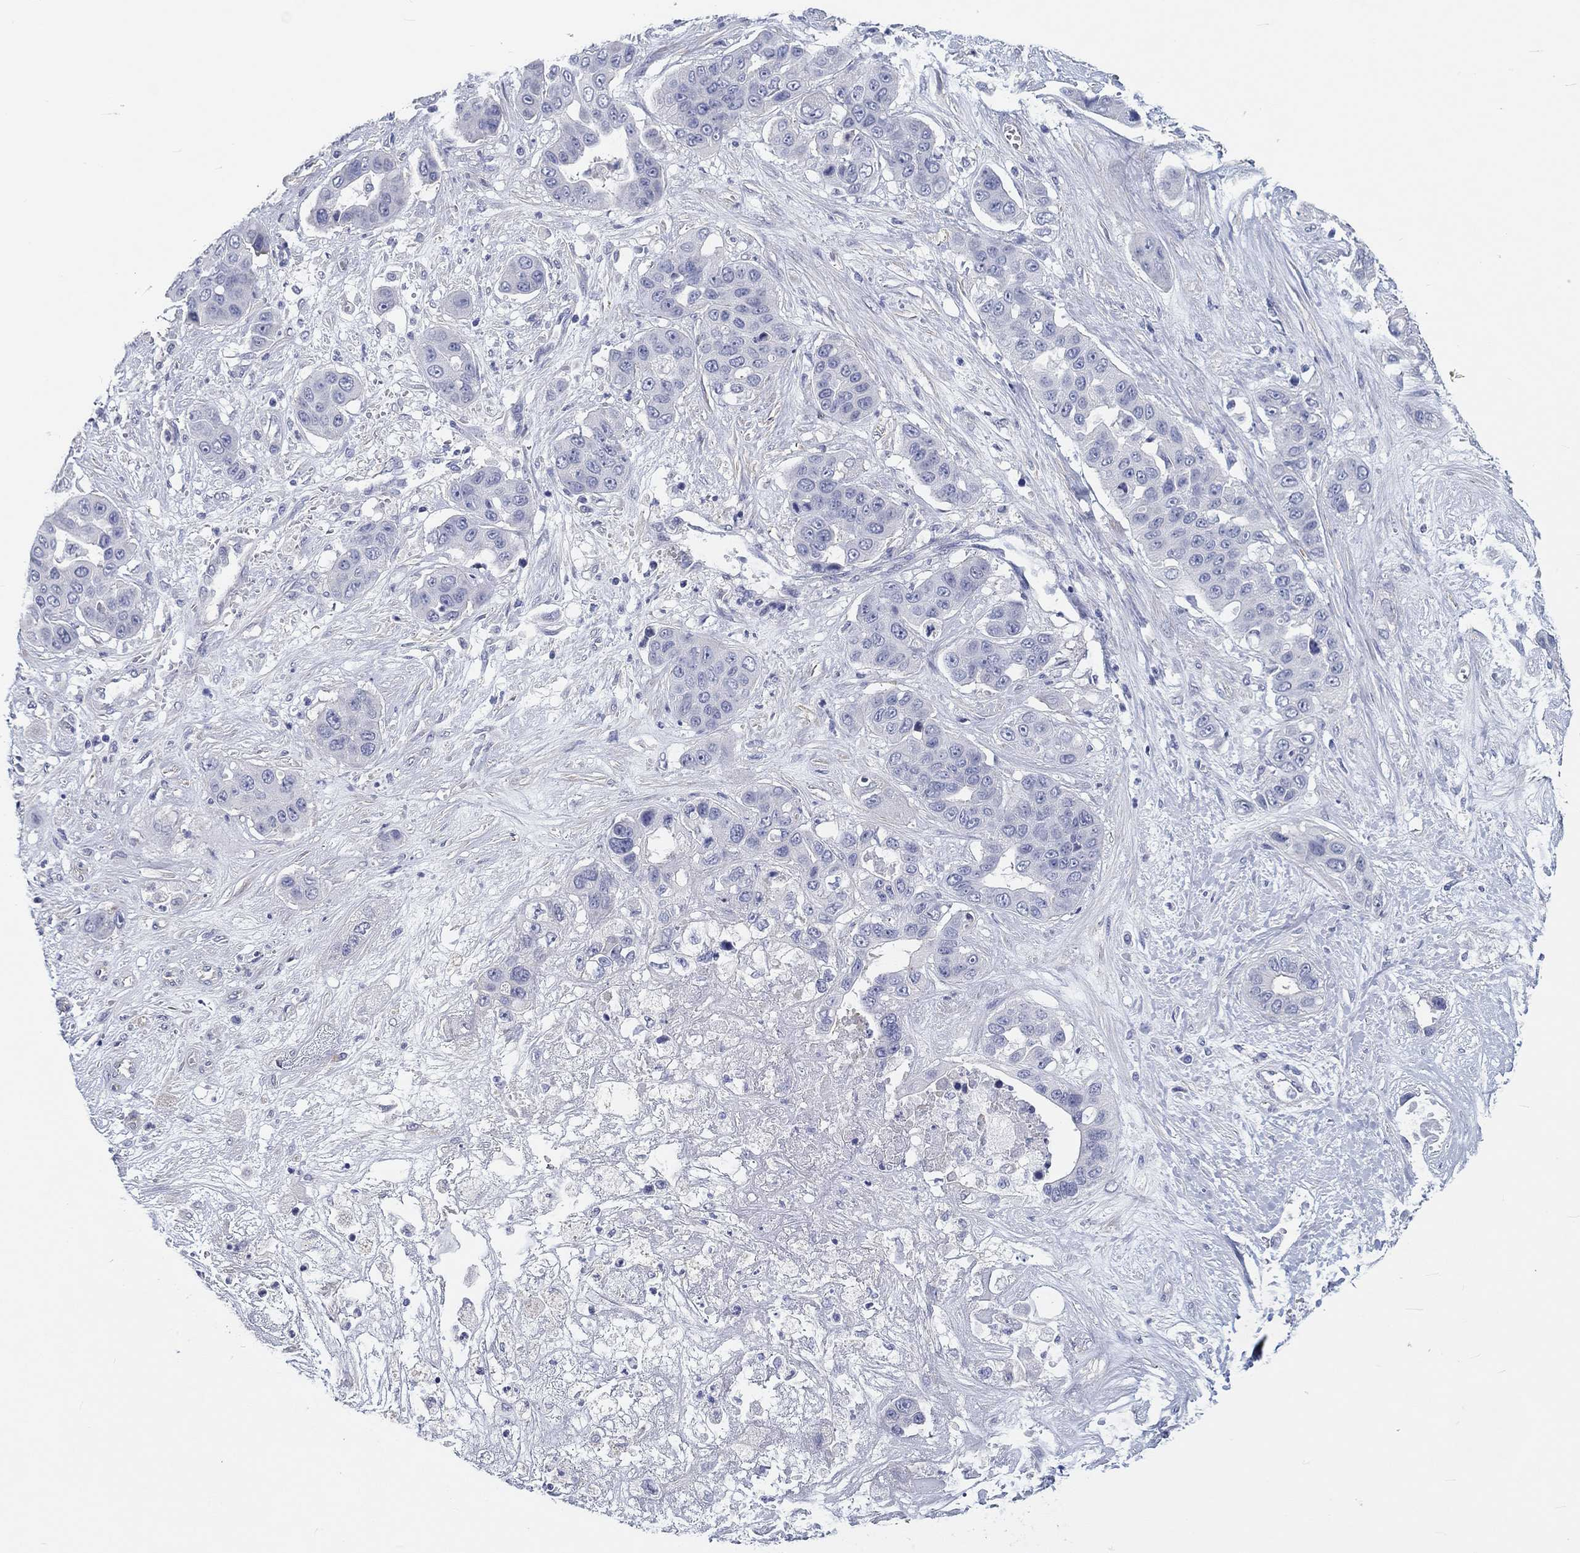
{"staining": {"intensity": "negative", "quantity": "none", "location": "none"}, "tissue": "liver cancer", "cell_type": "Tumor cells", "image_type": "cancer", "snomed": [{"axis": "morphology", "description": "Cholangiocarcinoma"}, {"axis": "topography", "description": "Liver"}], "caption": "Tumor cells are negative for brown protein staining in cholangiocarcinoma (liver). (DAB IHC visualized using brightfield microscopy, high magnification).", "gene": "CRYGD", "patient": {"sex": "female", "age": 52}}